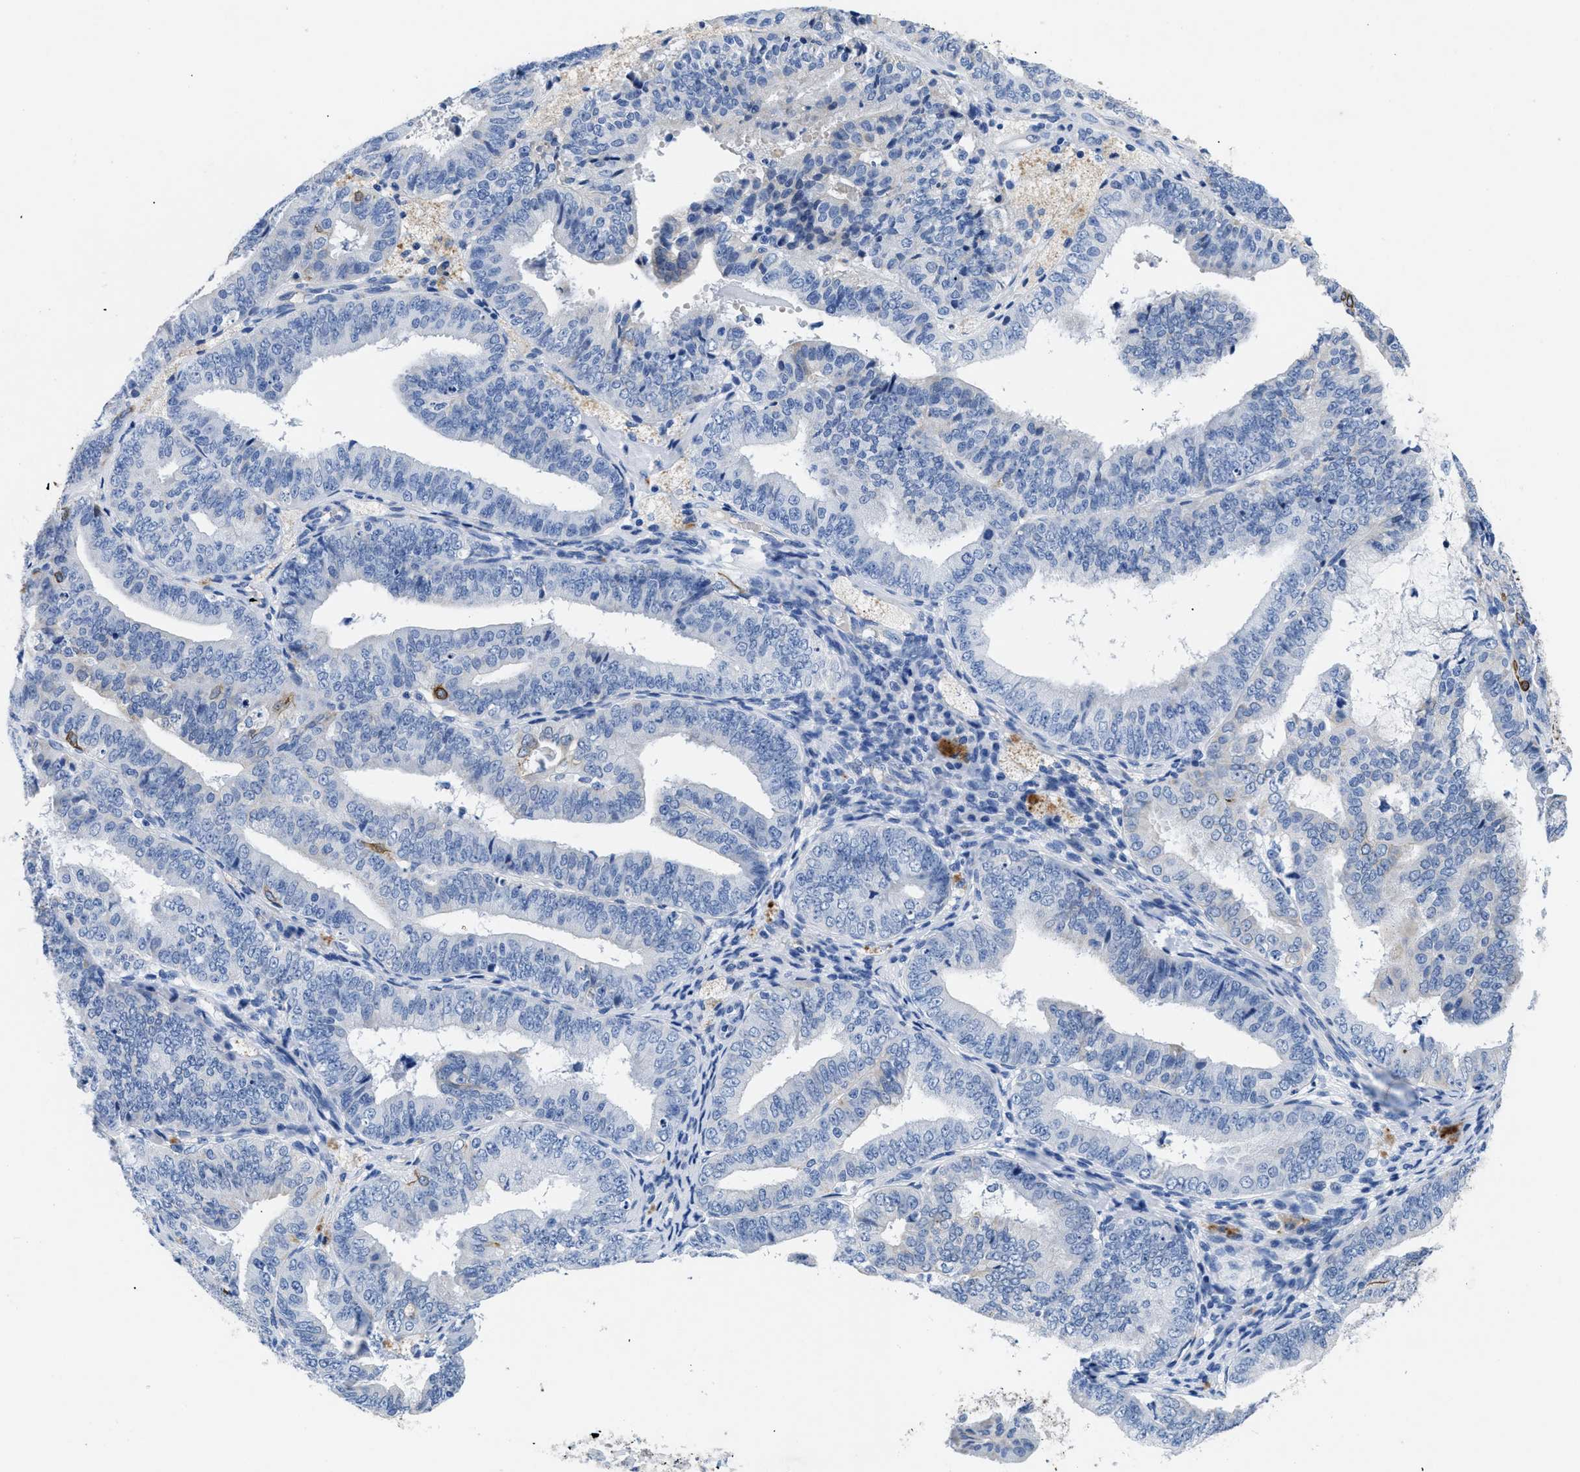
{"staining": {"intensity": "strong", "quantity": "<25%", "location": "cytoplasmic/membranous"}, "tissue": "endometrial cancer", "cell_type": "Tumor cells", "image_type": "cancer", "snomed": [{"axis": "morphology", "description": "Adenocarcinoma, NOS"}, {"axis": "topography", "description": "Endometrium"}], "caption": "Immunohistochemistry photomicrograph of neoplastic tissue: adenocarcinoma (endometrial) stained using immunohistochemistry demonstrates medium levels of strong protein expression localized specifically in the cytoplasmic/membranous of tumor cells, appearing as a cytoplasmic/membranous brown color.", "gene": "TMEM68", "patient": {"sex": "female", "age": 63}}